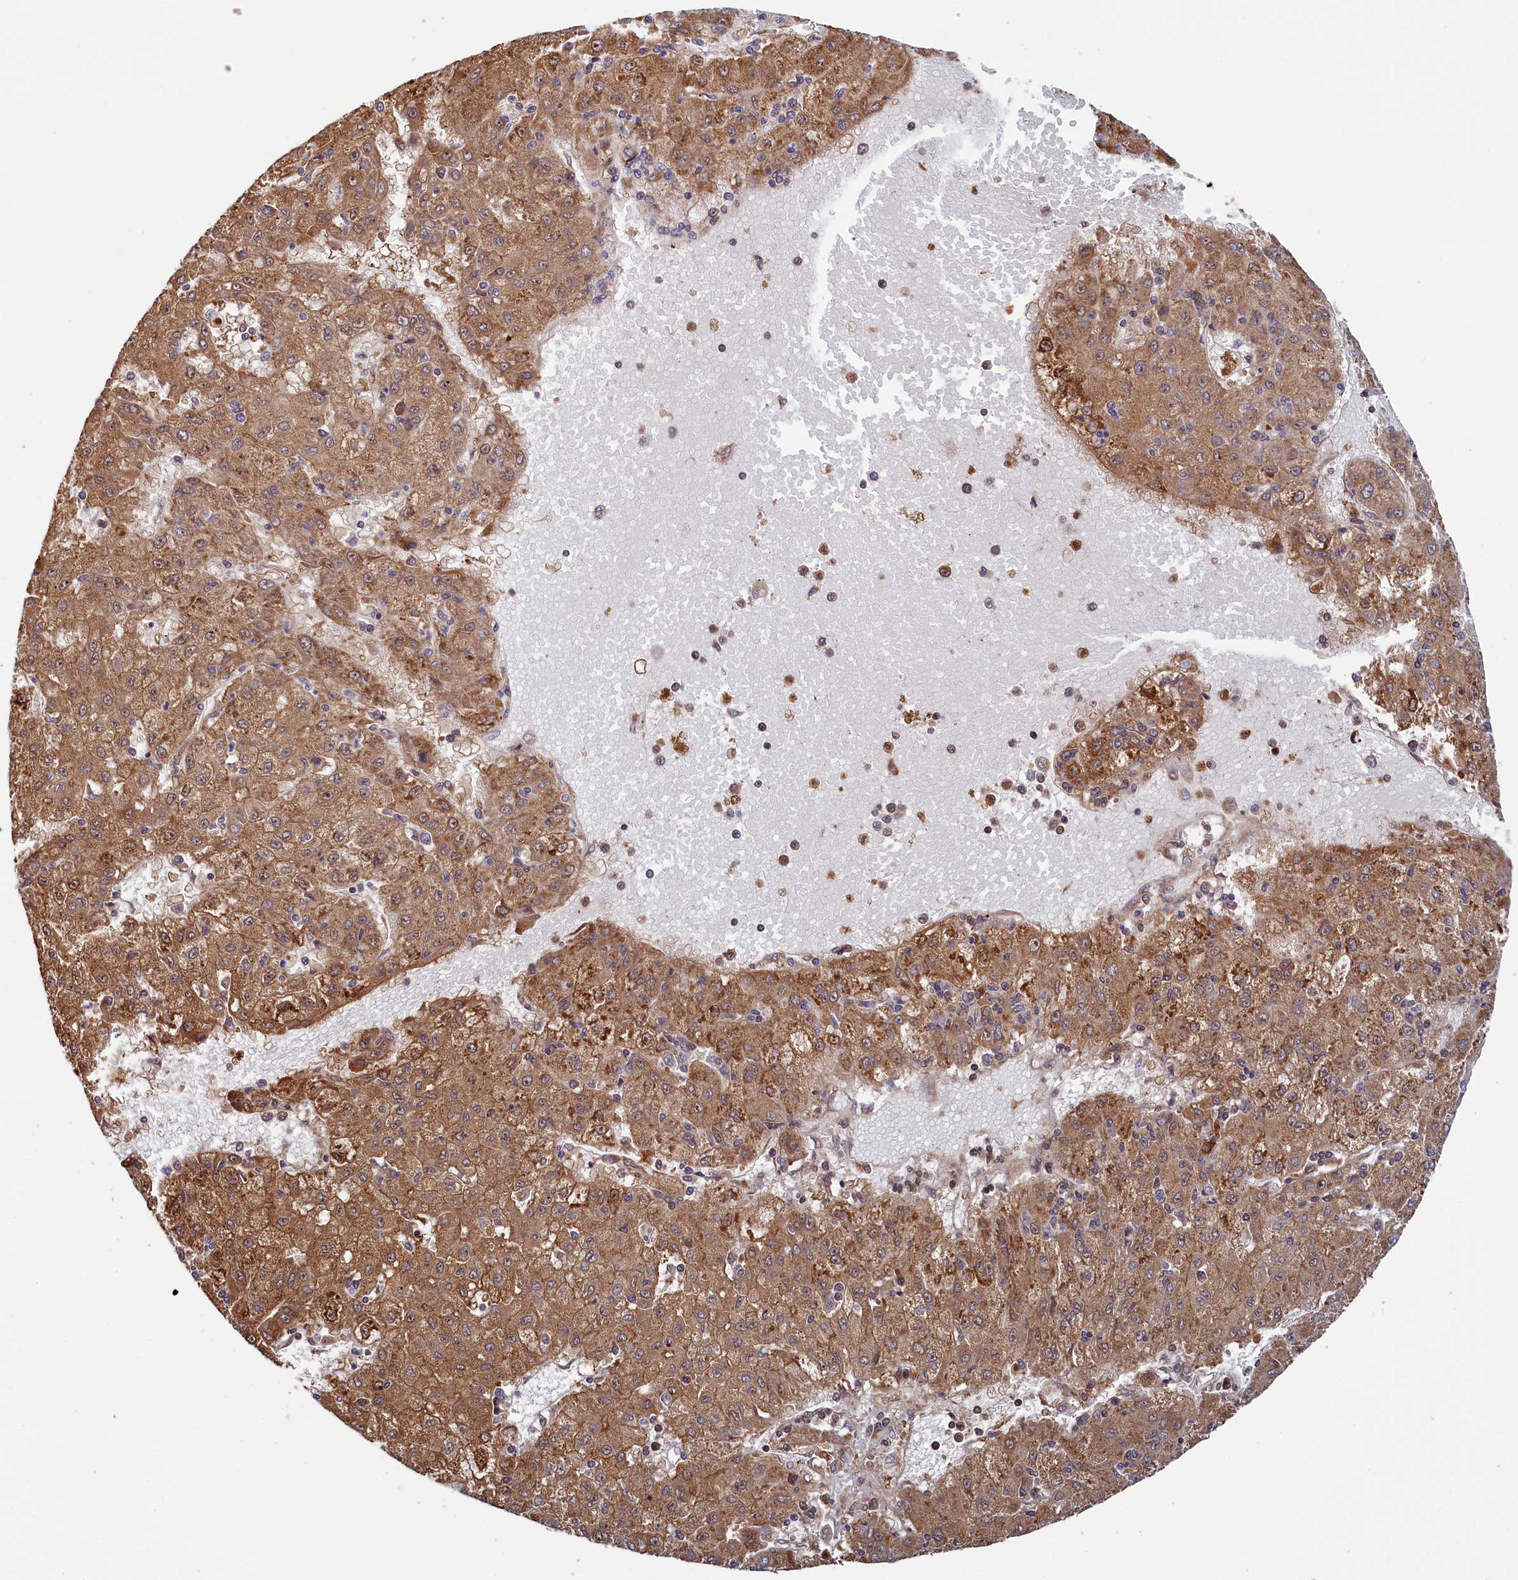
{"staining": {"intensity": "moderate", "quantity": ">75%", "location": "cytoplasmic/membranous"}, "tissue": "liver cancer", "cell_type": "Tumor cells", "image_type": "cancer", "snomed": [{"axis": "morphology", "description": "Carcinoma, Hepatocellular, NOS"}, {"axis": "topography", "description": "Liver"}], "caption": "Immunohistochemical staining of liver cancer exhibits medium levels of moderate cytoplasmic/membranous positivity in about >75% of tumor cells.", "gene": "NAE1", "patient": {"sex": "male", "age": 72}}